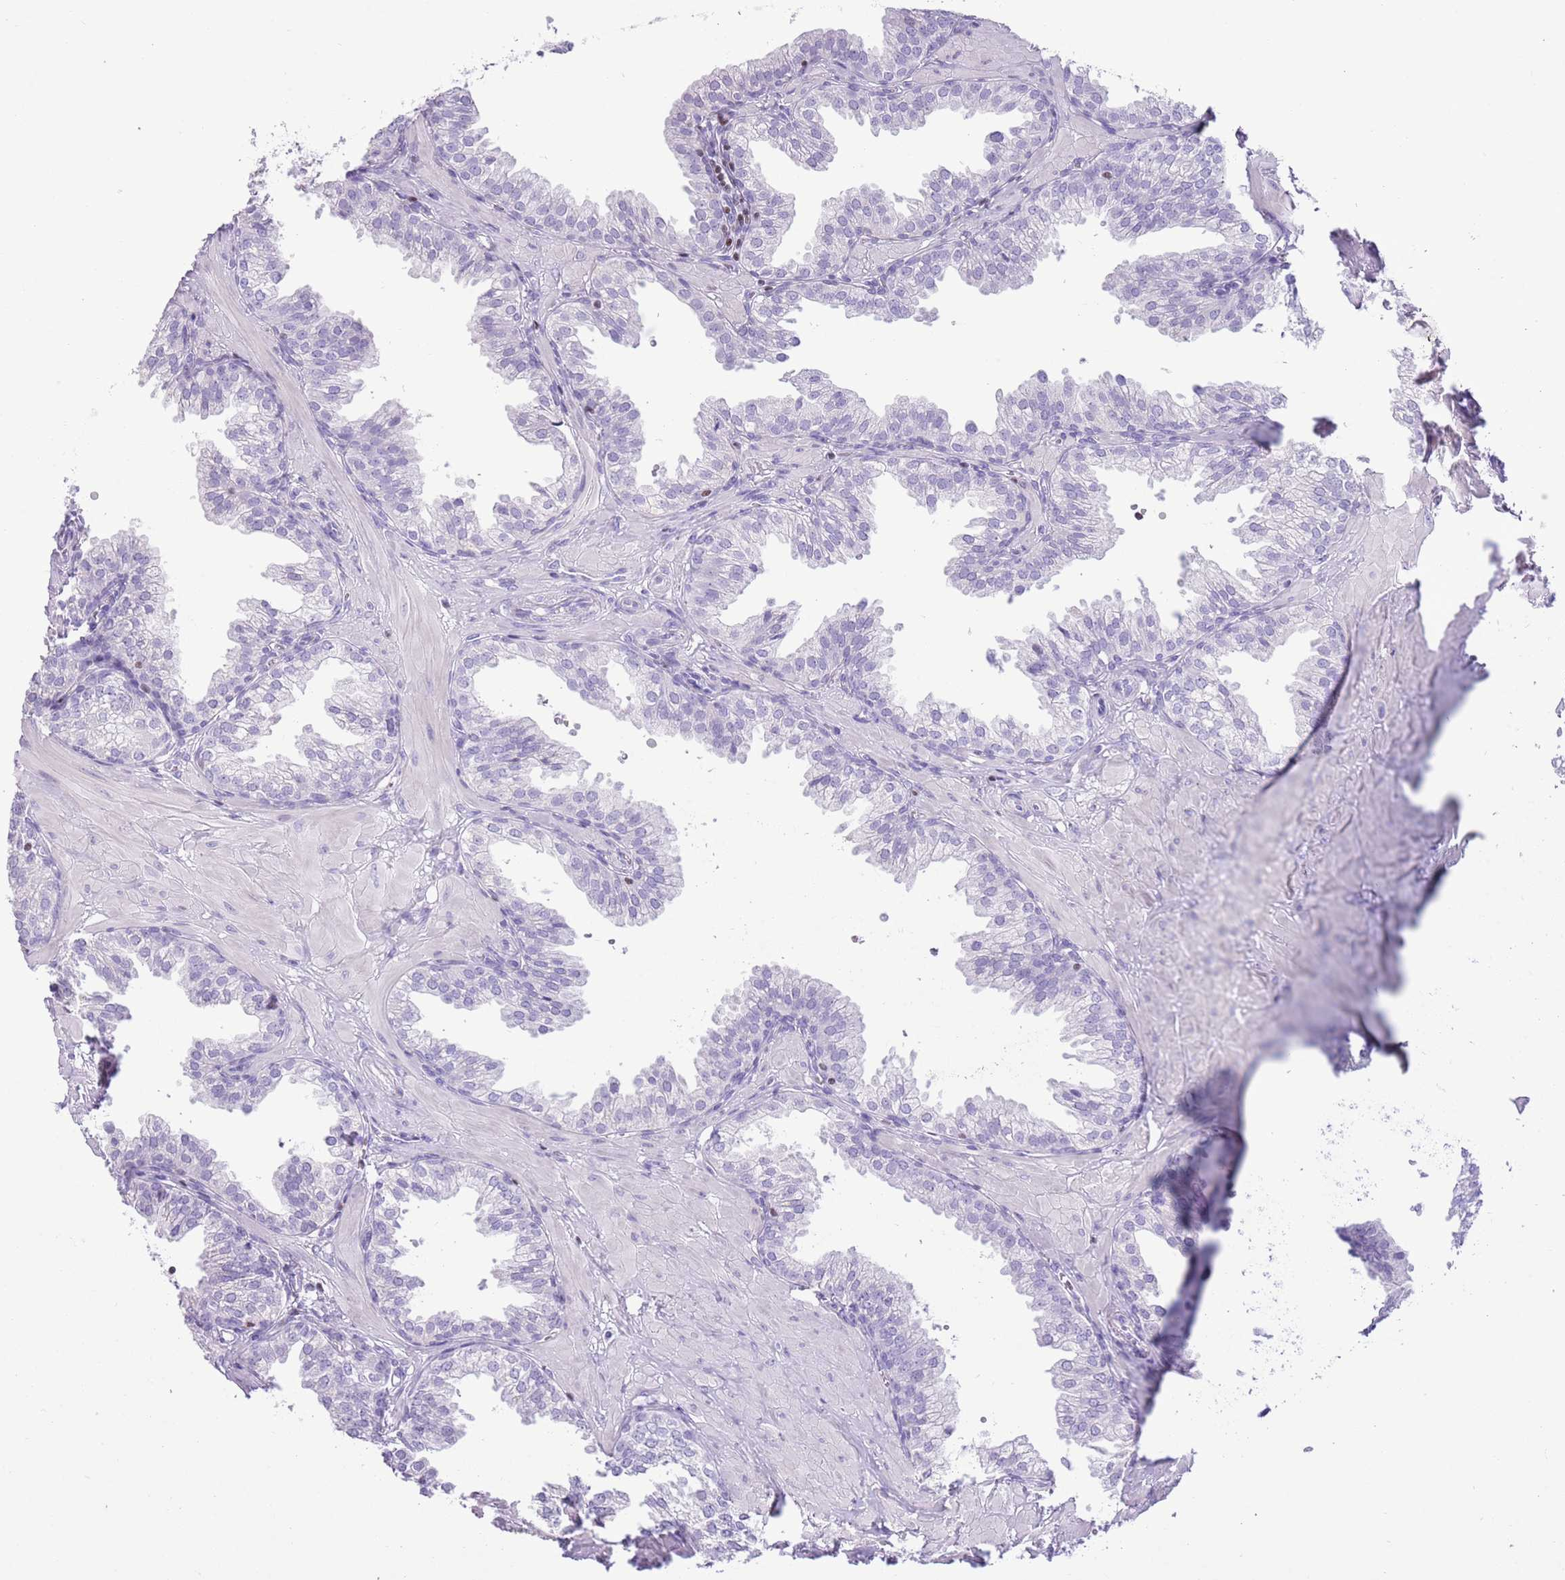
{"staining": {"intensity": "negative", "quantity": "none", "location": "none"}, "tissue": "prostate", "cell_type": "Glandular cells", "image_type": "normal", "snomed": [{"axis": "morphology", "description": "Normal tissue, NOS"}, {"axis": "topography", "description": "Prostate"}, {"axis": "topography", "description": "Peripheral nerve tissue"}], "caption": "Immunohistochemistry micrograph of unremarkable prostate: human prostate stained with DAB (3,3'-diaminobenzidine) demonstrates no significant protein expression in glandular cells.", "gene": "BCL11B", "patient": {"sex": "male", "age": 55}}